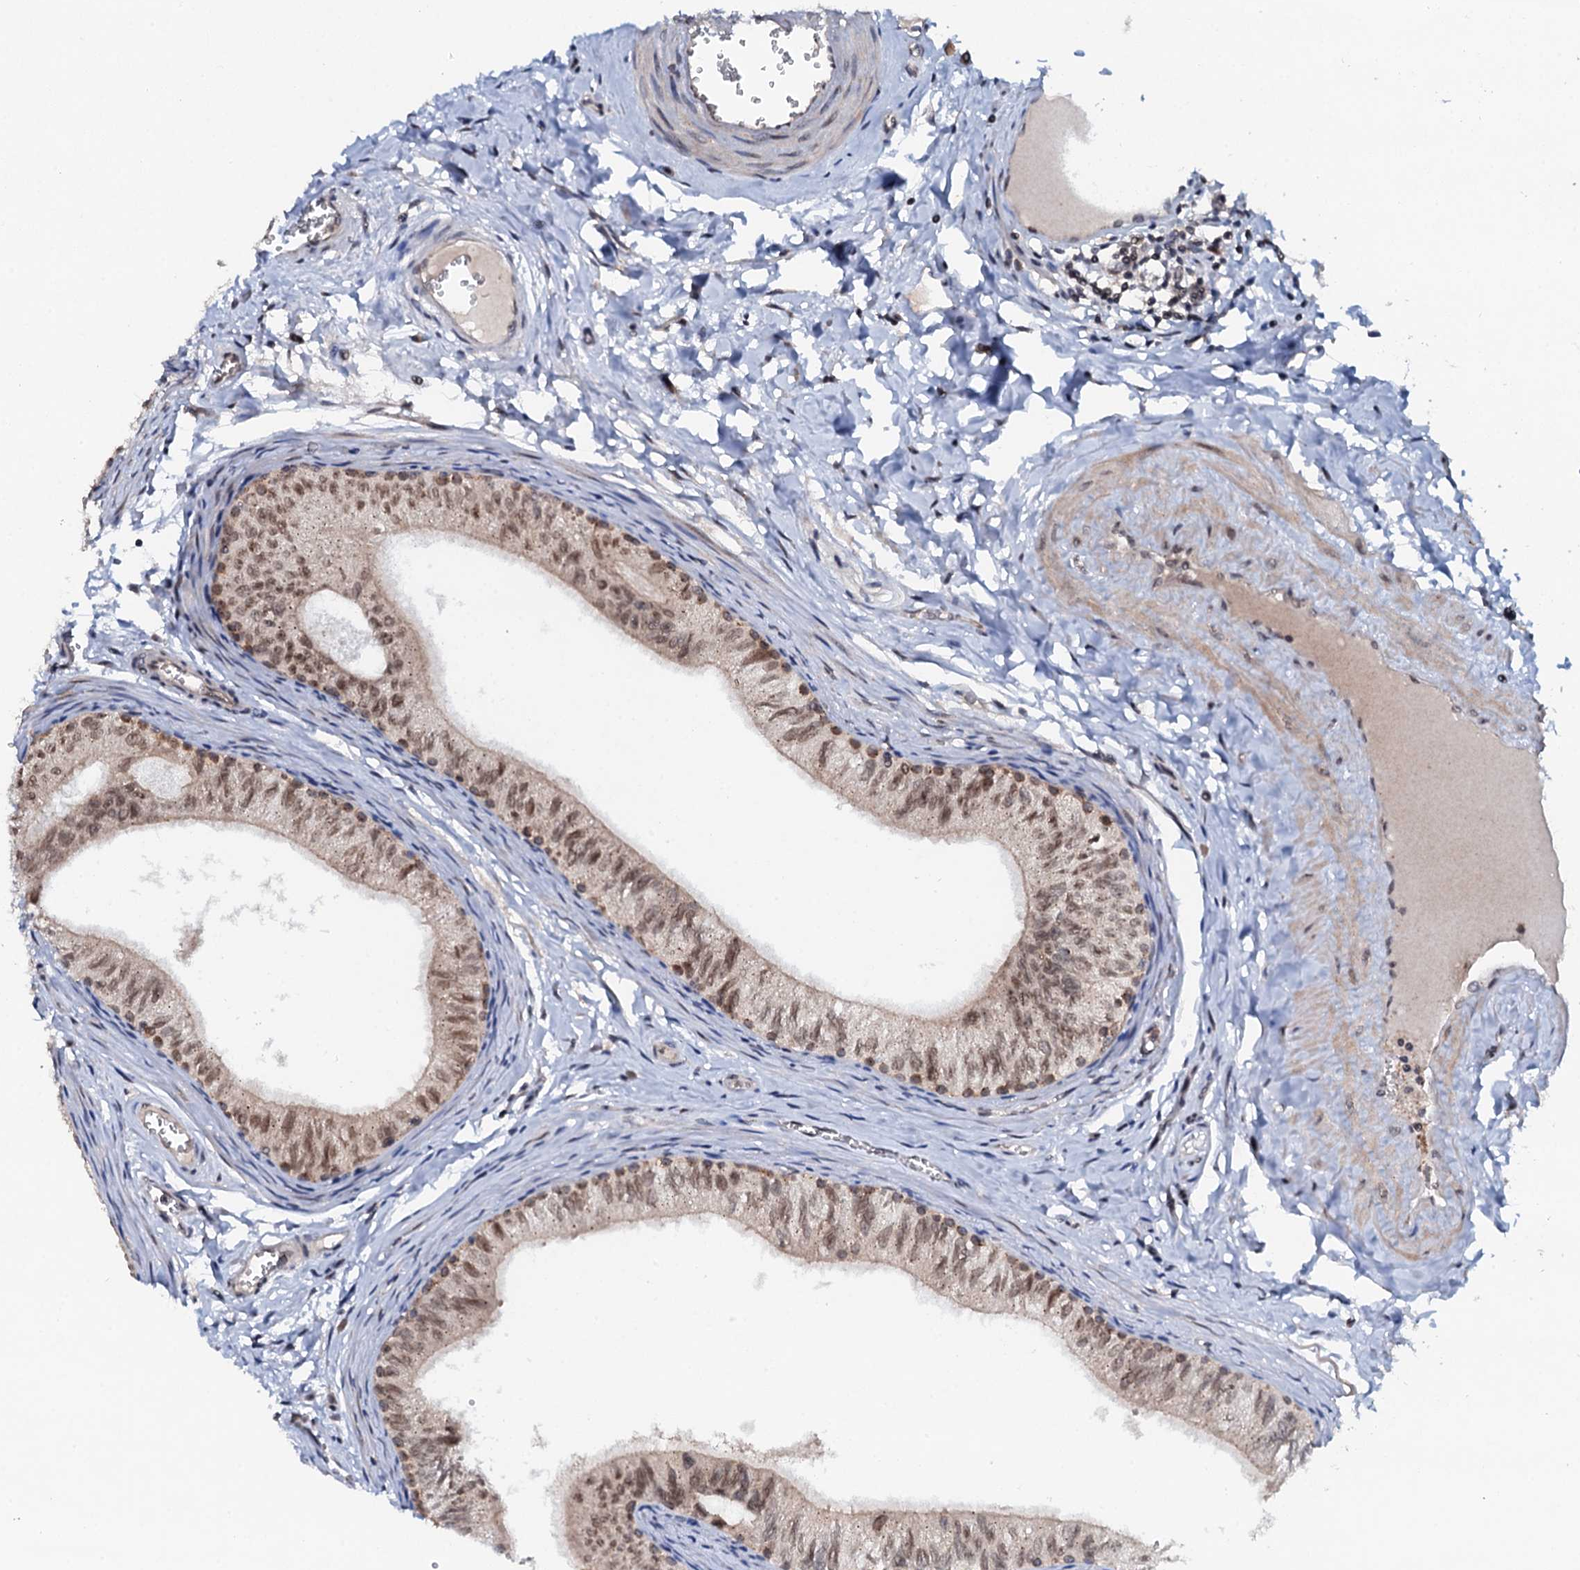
{"staining": {"intensity": "moderate", "quantity": "25%-75%", "location": "nuclear"}, "tissue": "epididymis", "cell_type": "Glandular cells", "image_type": "normal", "snomed": [{"axis": "morphology", "description": "Normal tissue, NOS"}, {"axis": "topography", "description": "Epididymis"}], "caption": "High-magnification brightfield microscopy of benign epididymis stained with DAB (3,3'-diaminobenzidine) (brown) and counterstained with hematoxylin (blue). glandular cells exhibit moderate nuclear expression is appreciated in about25%-75% of cells. The protein of interest is shown in brown color, while the nuclei are stained blue.", "gene": "SNTA1", "patient": {"sex": "male", "age": 42}}